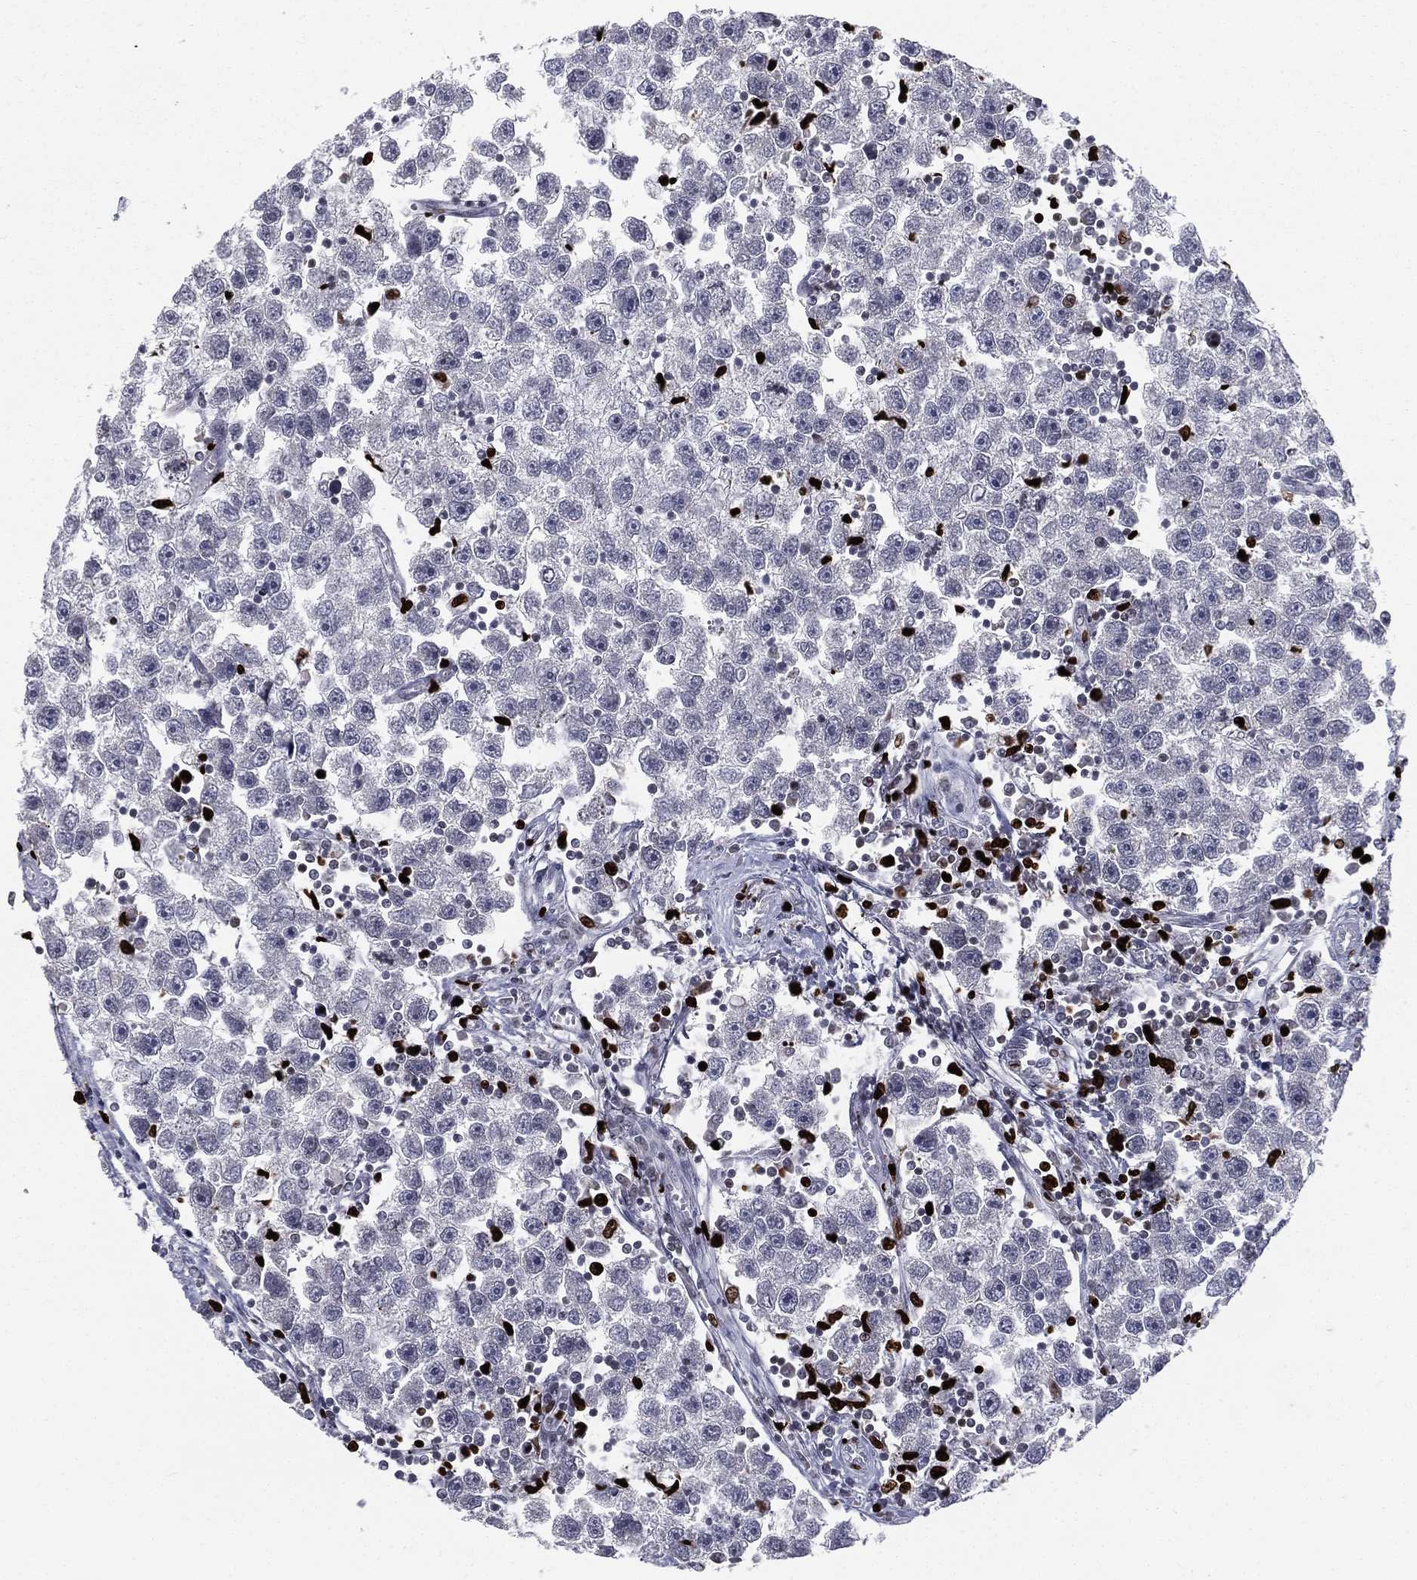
{"staining": {"intensity": "negative", "quantity": "none", "location": "none"}, "tissue": "testis cancer", "cell_type": "Tumor cells", "image_type": "cancer", "snomed": [{"axis": "morphology", "description": "Seminoma, NOS"}, {"axis": "topography", "description": "Testis"}], "caption": "Human testis cancer stained for a protein using immunohistochemistry reveals no positivity in tumor cells.", "gene": "MNDA", "patient": {"sex": "male", "age": 30}}